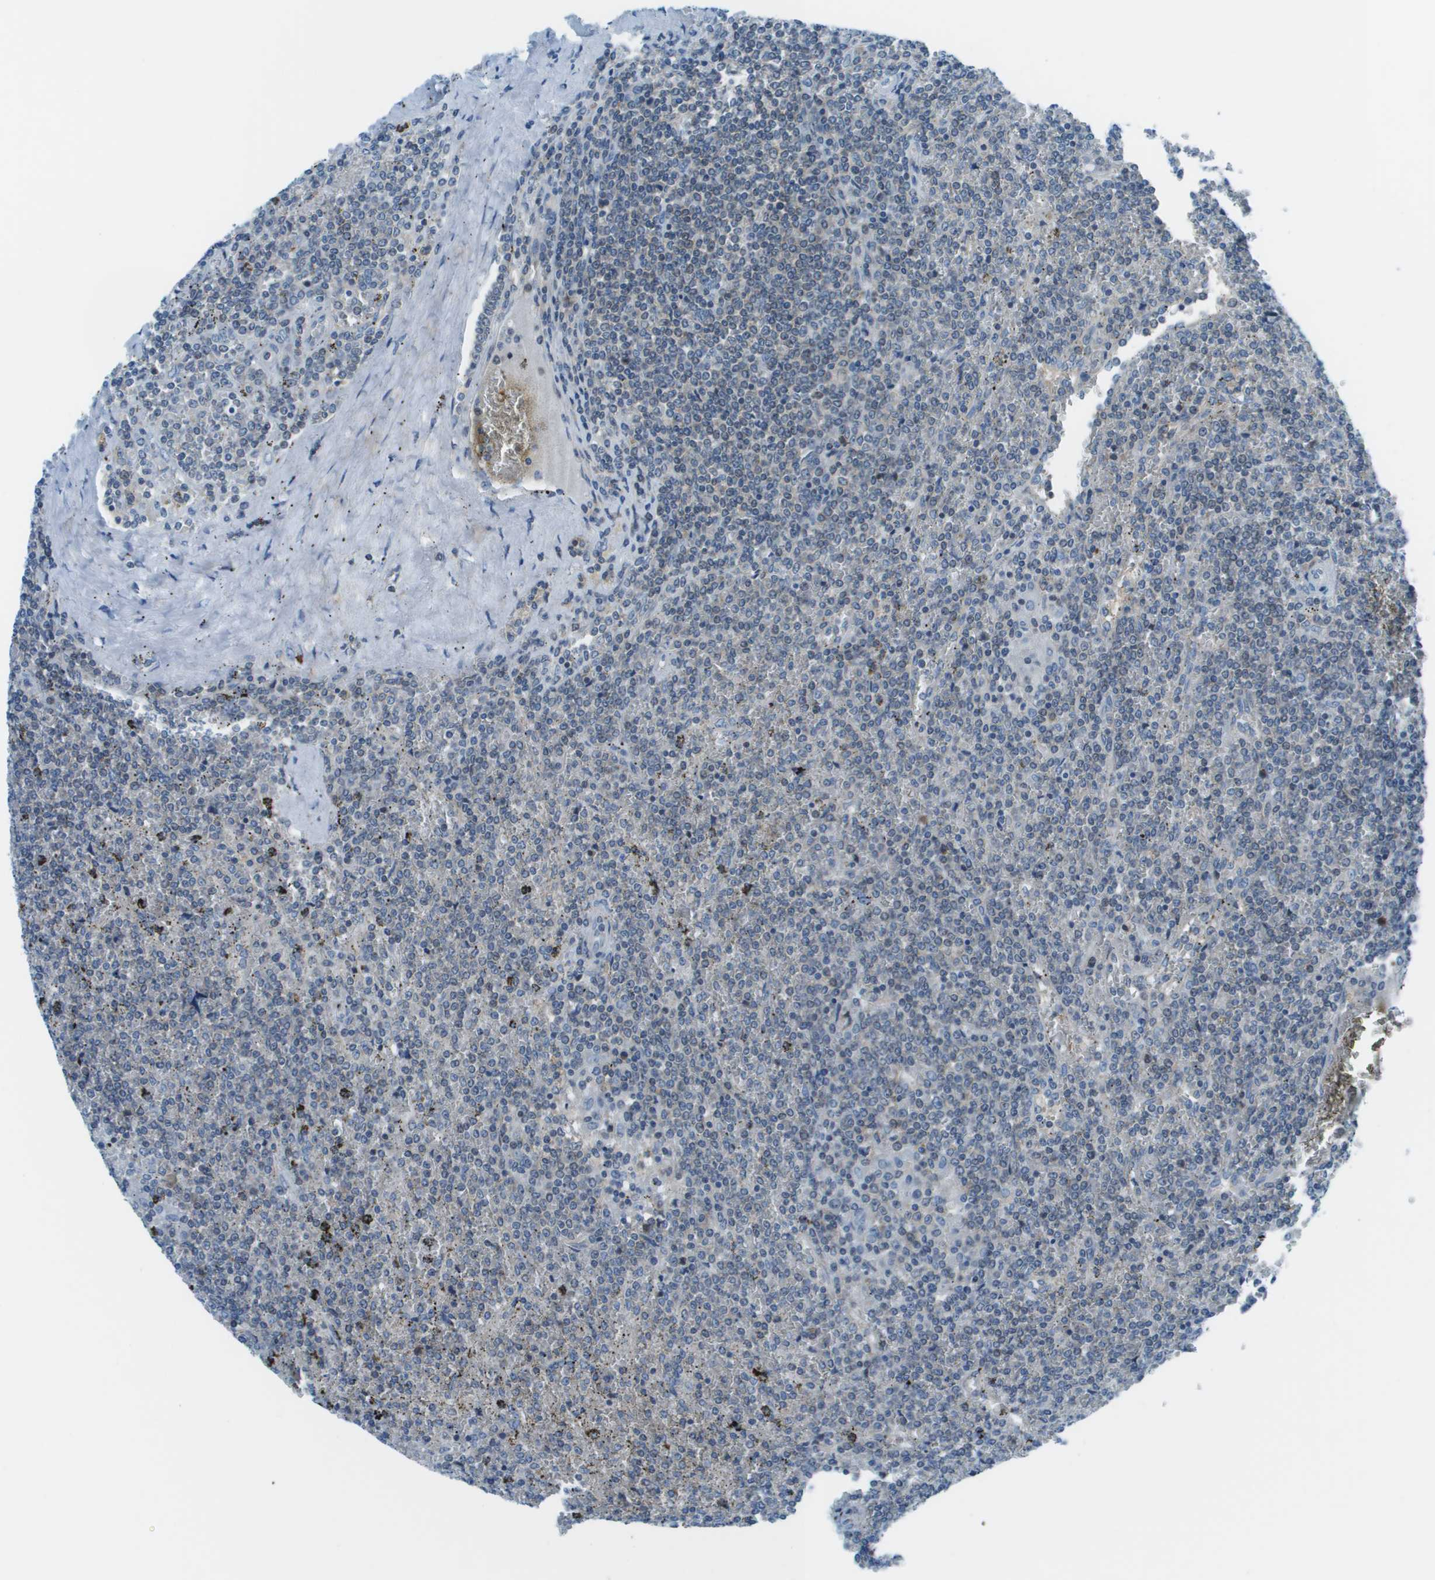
{"staining": {"intensity": "negative", "quantity": "none", "location": "none"}, "tissue": "lymphoma", "cell_type": "Tumor cells", "image_type": "cancer", "snomed": [{"axis": "morphology", "description": "Malignant lymphoma, non-Hodgkin's type, Low grade"}, {"axis": "topography", "description": "Spleen"}], "caption": "Immunohistochemistry (IHC) photomicrograph of human lymphoma stained for a protein (brown), which shows no staining in tumor cells.", "gene": "STIP1", "patient": {"sex": "female", "age": 19}}